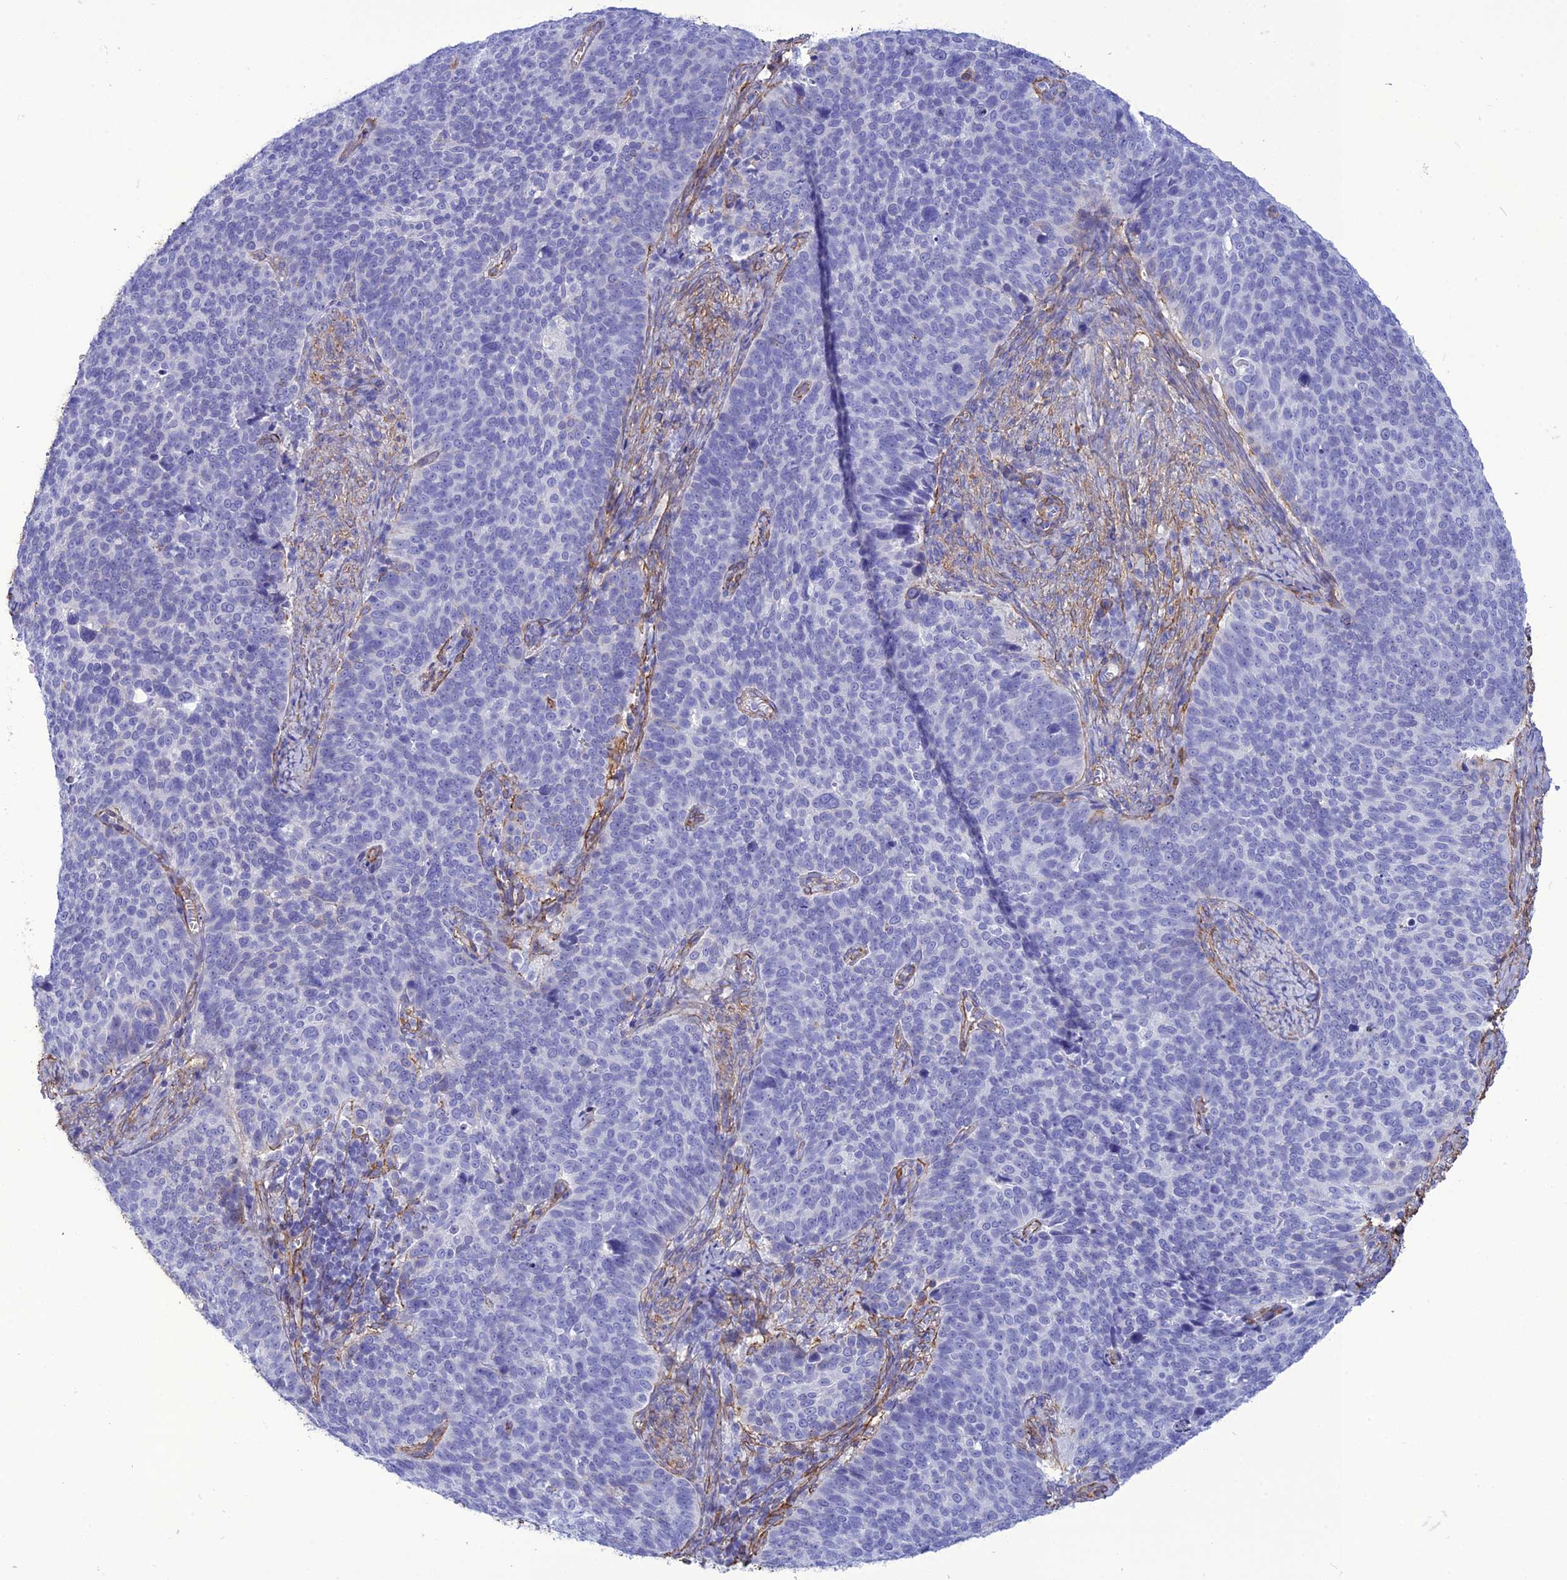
{"staining": {"intensity": "negative", "quantity": "none", "location": "none"}, "tissue": "cervical cancer", "cell_type": "Tumor cells", "image_type": "cancer", "snomed": [{"axis": "morphology", "description": "Normal tissue, NOS"}, {"axis": "morphology", "description": "Squamous cell carcinoma, NOS"}, {"axis": "topography", "description": "Cervix"}], "caption": "IHC photomicrograph of human cervical cancer stained for a protein (brown), which displays no staining in tumor cells. (DAB immunohistochemistry (IHC) visualized using brightfield microscopy, high magnification).", "gene": "NKD1", "patient": {"sex": "female", "age": 39}}